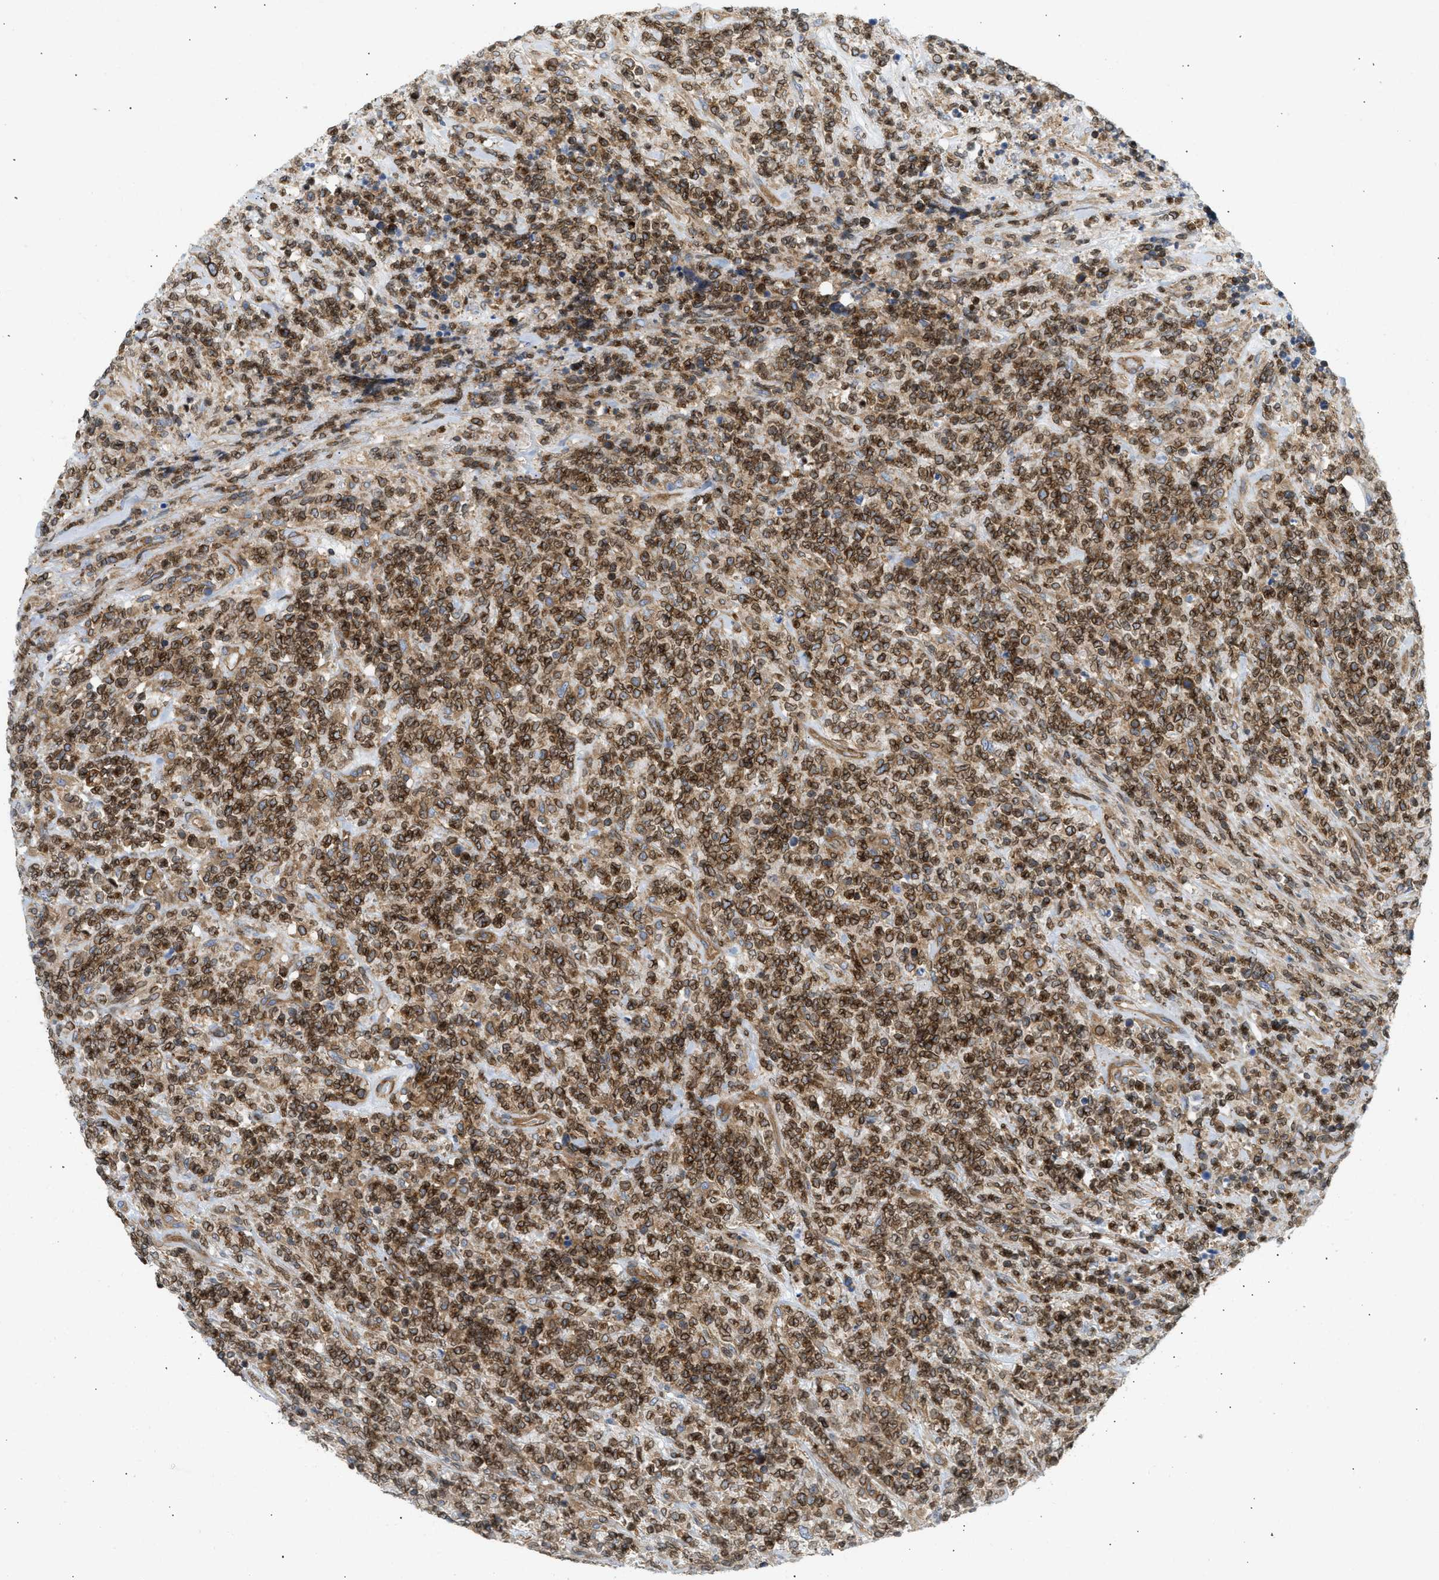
{"staining": {"intensity": "strong", "quantity": ">75%", "location": "cytoplasmic/membranous,nuclear"}, "tissue": "lymphoma", "cell_type": "Tumor cells", "image_type": "cancer", "snomed": [{"axis": "morphology", "description": "Malignant lymphoma, non-Hodgkin's type, High grade"}, {"axis": "topography", "description": "Soft tissue"}], "caption": "Tumor cells reveal high levels of strong cytoplasmic/membranous and nuclear staining in about >75% of cells in human high-grade malignant lymphoma, non-Hodgkin's type. (brown staining indicates protein expression, while blue staining denotes nuclei).", "gene": "STRN", "patient": {"sex": "male", "age": 18}}